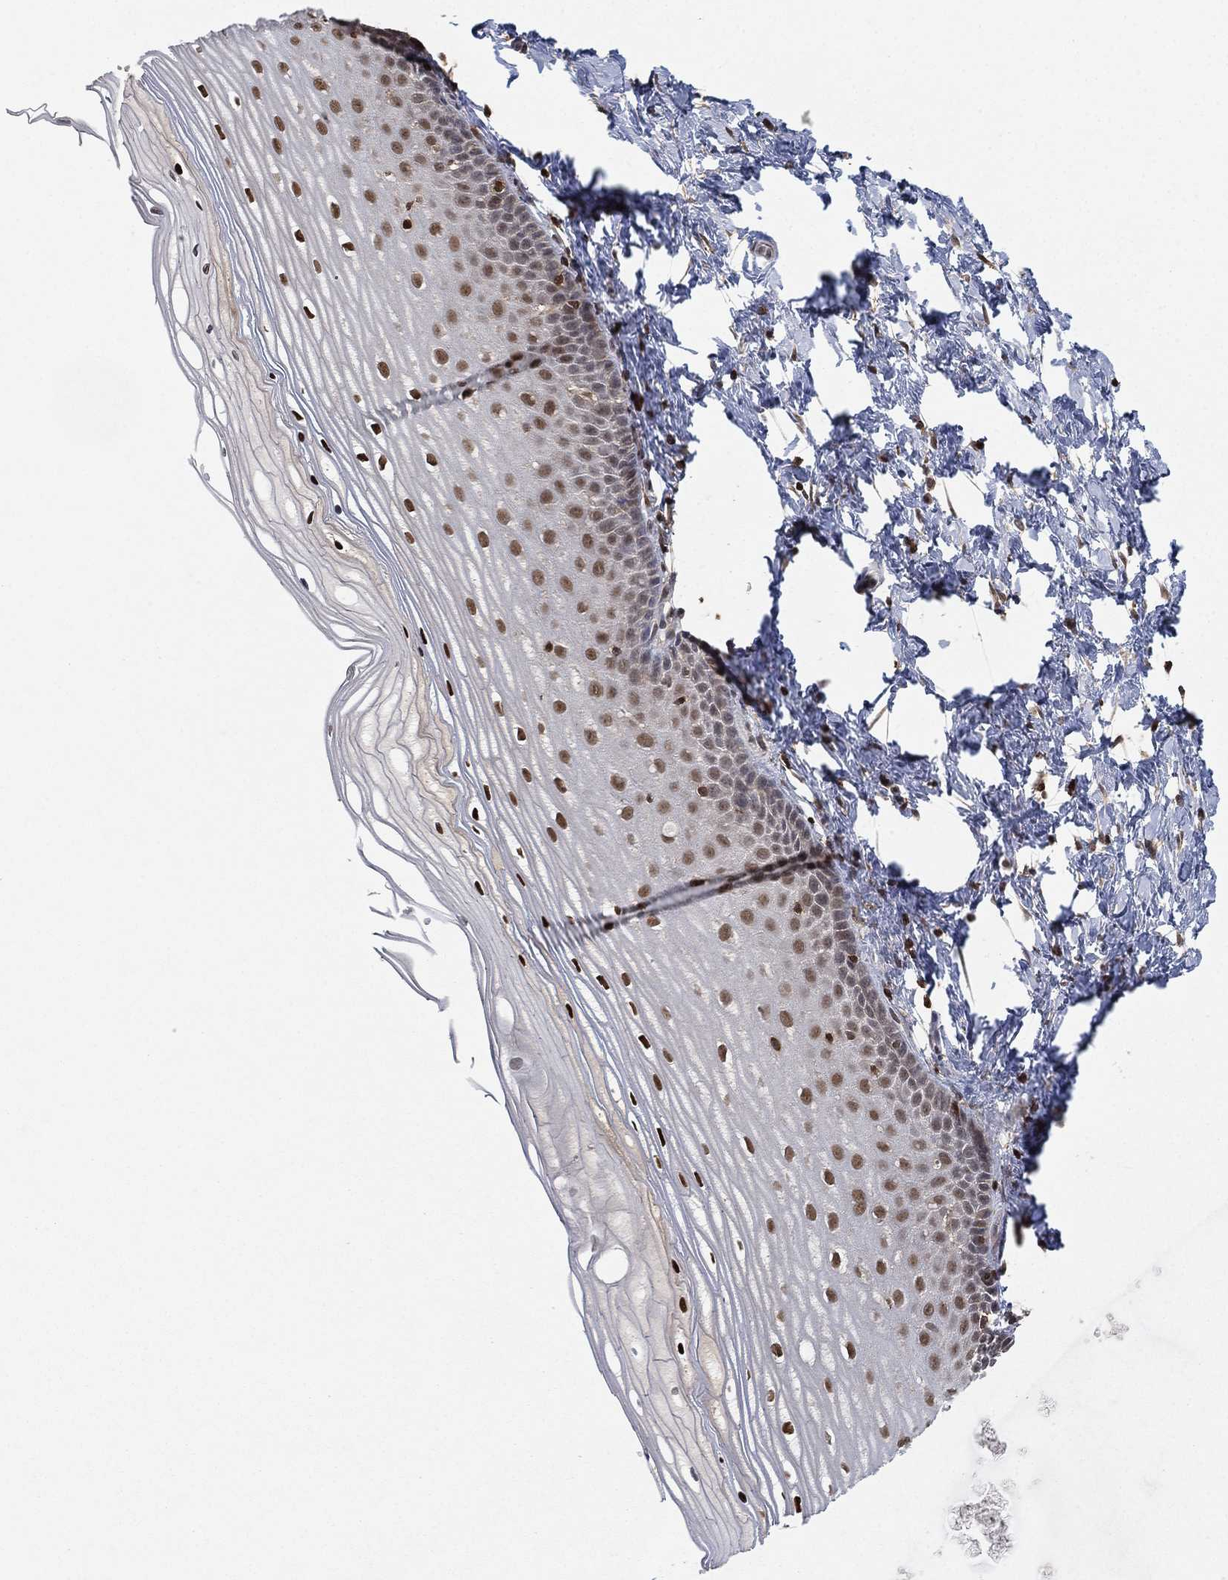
{"staining": {"intensity": "negative", "quantity": "none", "location": "none"}, "tissue": "cervix", "cell_type": "Glandular cells", "image_type": "normal", "snomed": [{"axis": "morphology", "description": "Normal tissue, NOS"}, {"axis": "topography", "description": "Cervix"}], "caption": "IHC image of unremarkable cervix: cervix stained with DAB displays no significant protein positivity in glandular cells.", "gene": "WDR26", "patient": {"sex": "female", "age": 37}}